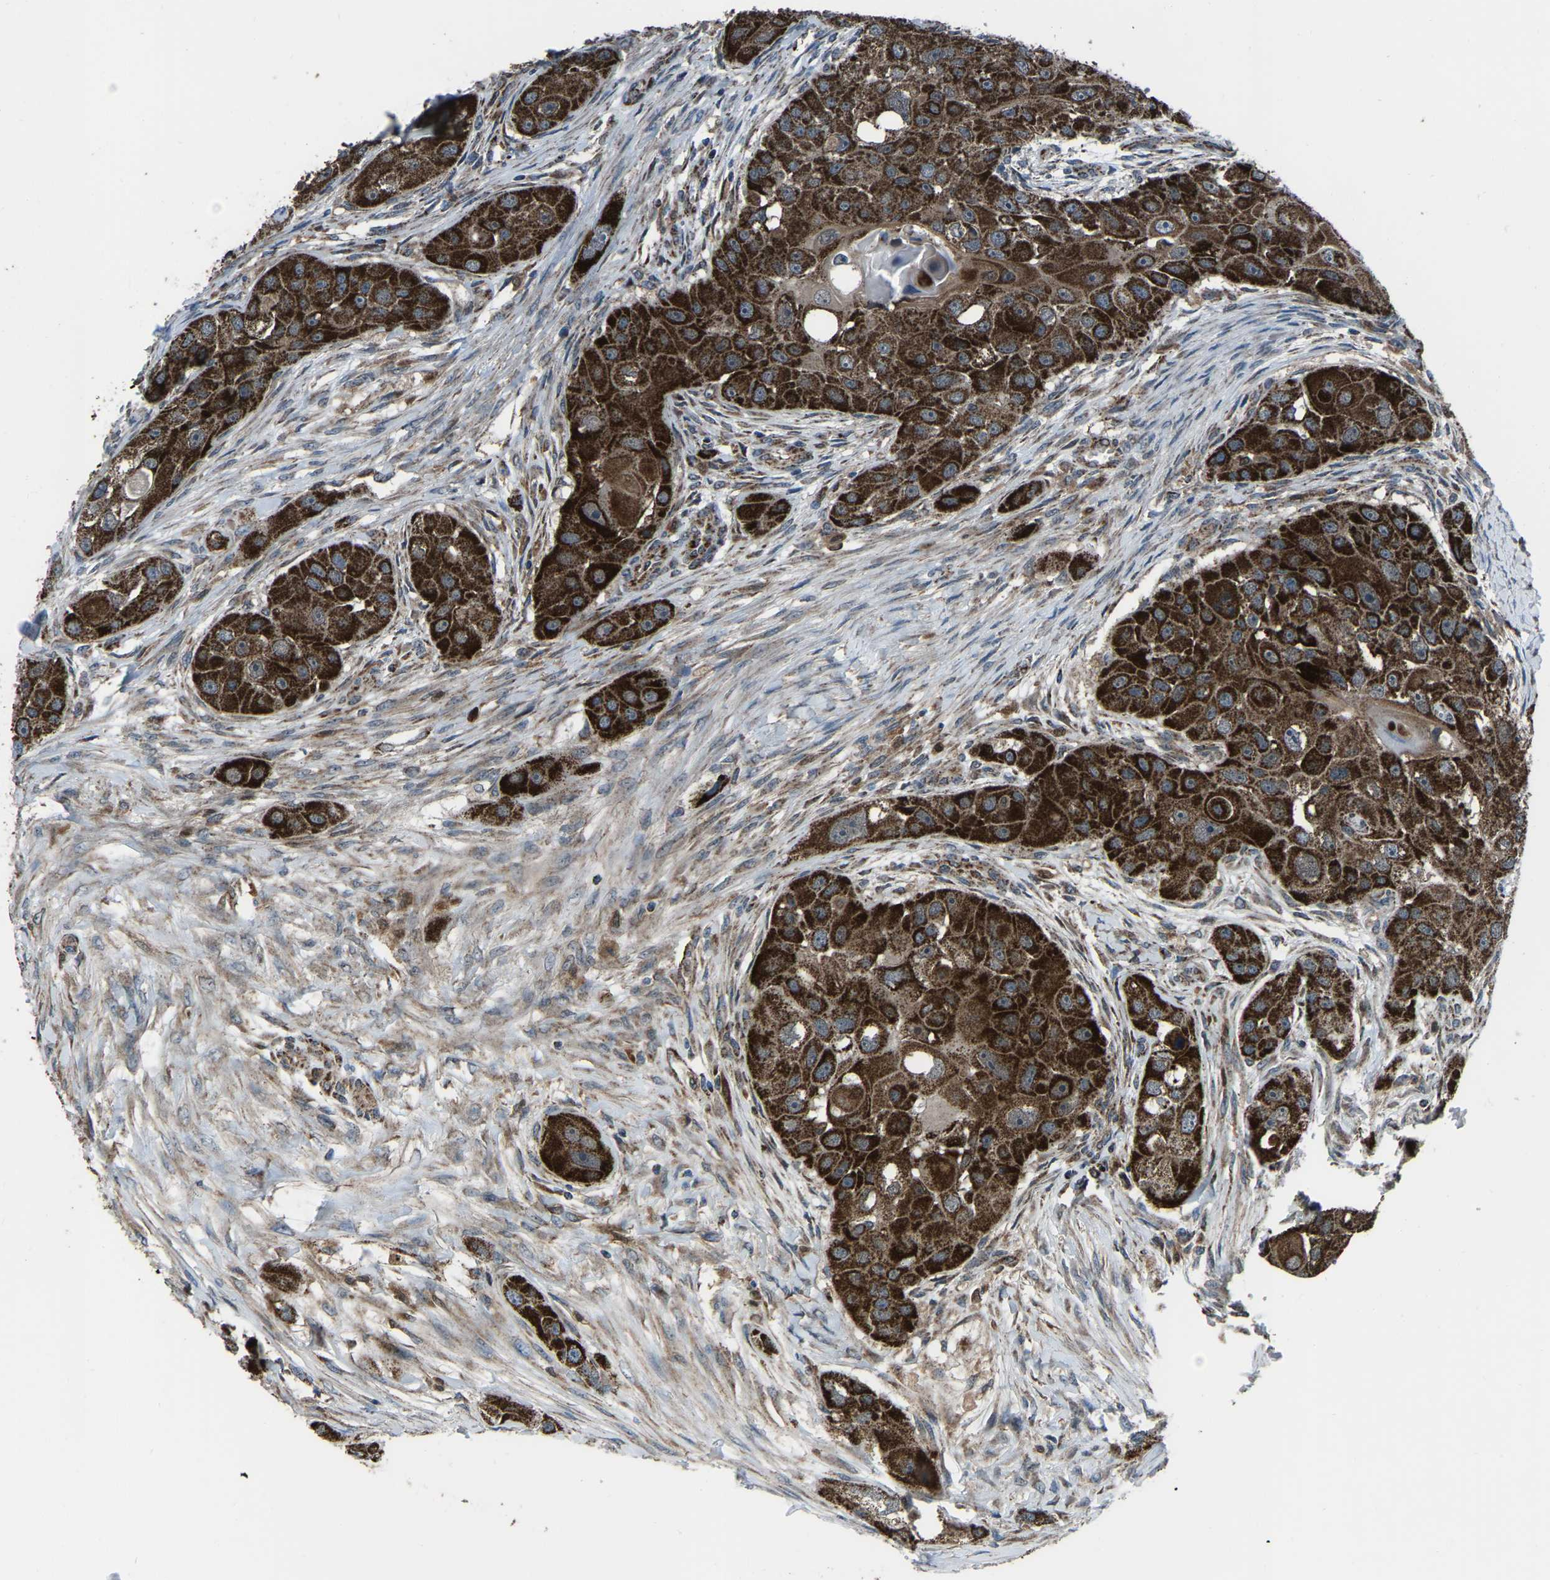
{"staining": {"intensity": "strong", "quantity": ">75%", "location": "cytoplasmic/membranous"}, "tissue": "head and neck cancer", "cell_type": "Tumor cells", "image_type": "cancer", "snomed": [{"axis": "morphology", "description": "Normal tissue, NOS"}, {"axis": "morphology", "description": "Squamous cell carcinoma, NOS"}, {"axis": "topography", "description": "Skeletal muscle"}, {"axis": "topography", "description": "Head-Neck"}], "caption": "Immunohistochemical staining of human head and neck squamous cell carcinoma exhibits high levels of strong cytoplasmic/membranous protein positivity in approximately >75% of tumor cells.", "gene": "AKR1A1", "patient": {"sex": "male", "age": 51}}